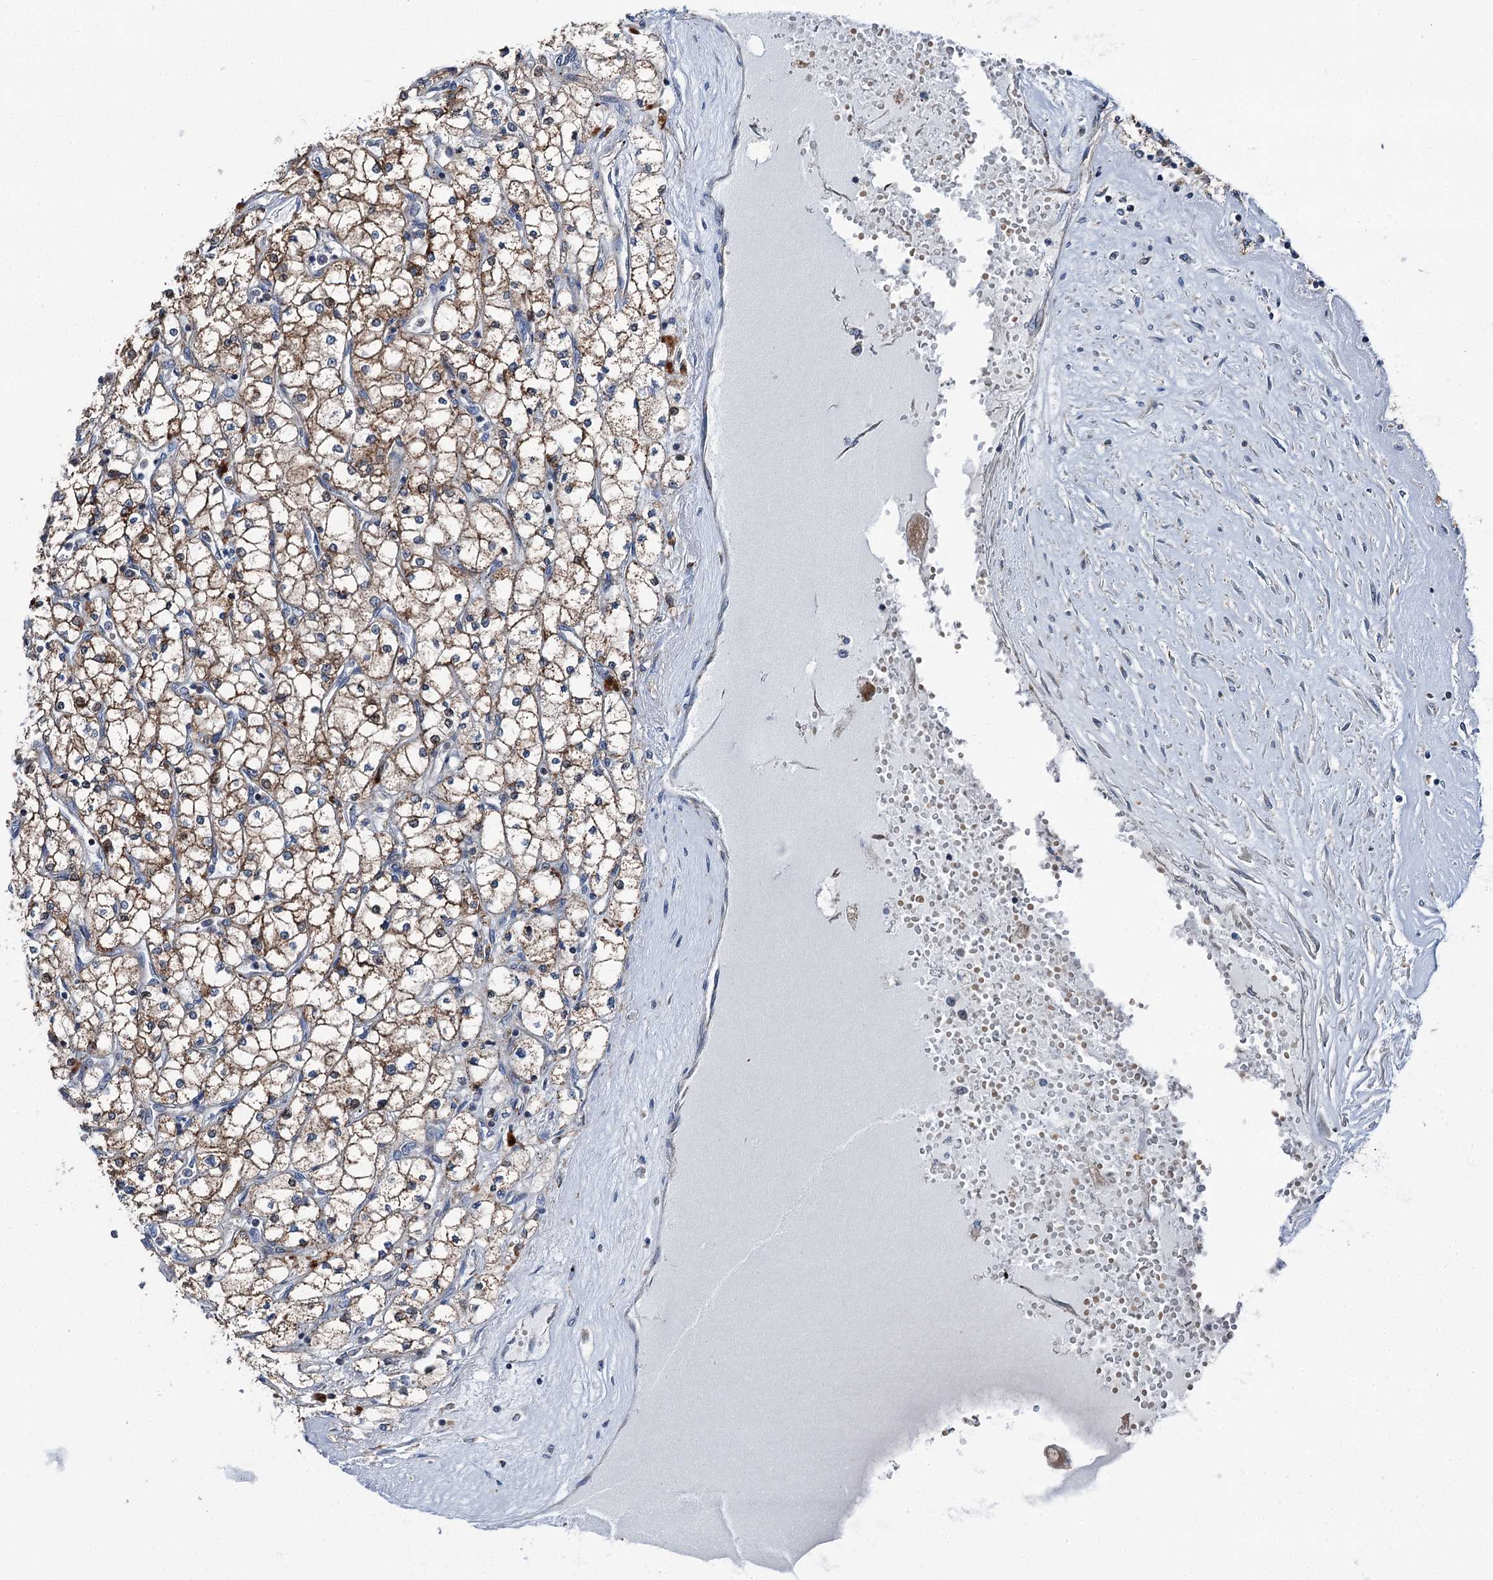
{"staining": {"intensity": "moderate", "quantity": ">75%", "location": "cytoplasmic/membranous"}, "tissue": "renal cancer", "cell_type": "Tumor cells", "image_type": "cancer", "snomed": [{"axis": "morphology", "description": "Adenocarcinoma, NOS"}, {"axis": "topography", "description": "Kidney"}], "caption": "Renal adenocarcinoma stained for a protein reveals moderate cytoplasmic/membranous positivity in tumor cells.", "gene": "POLR1D", "patient": {"sex": "male", "age": 80}}